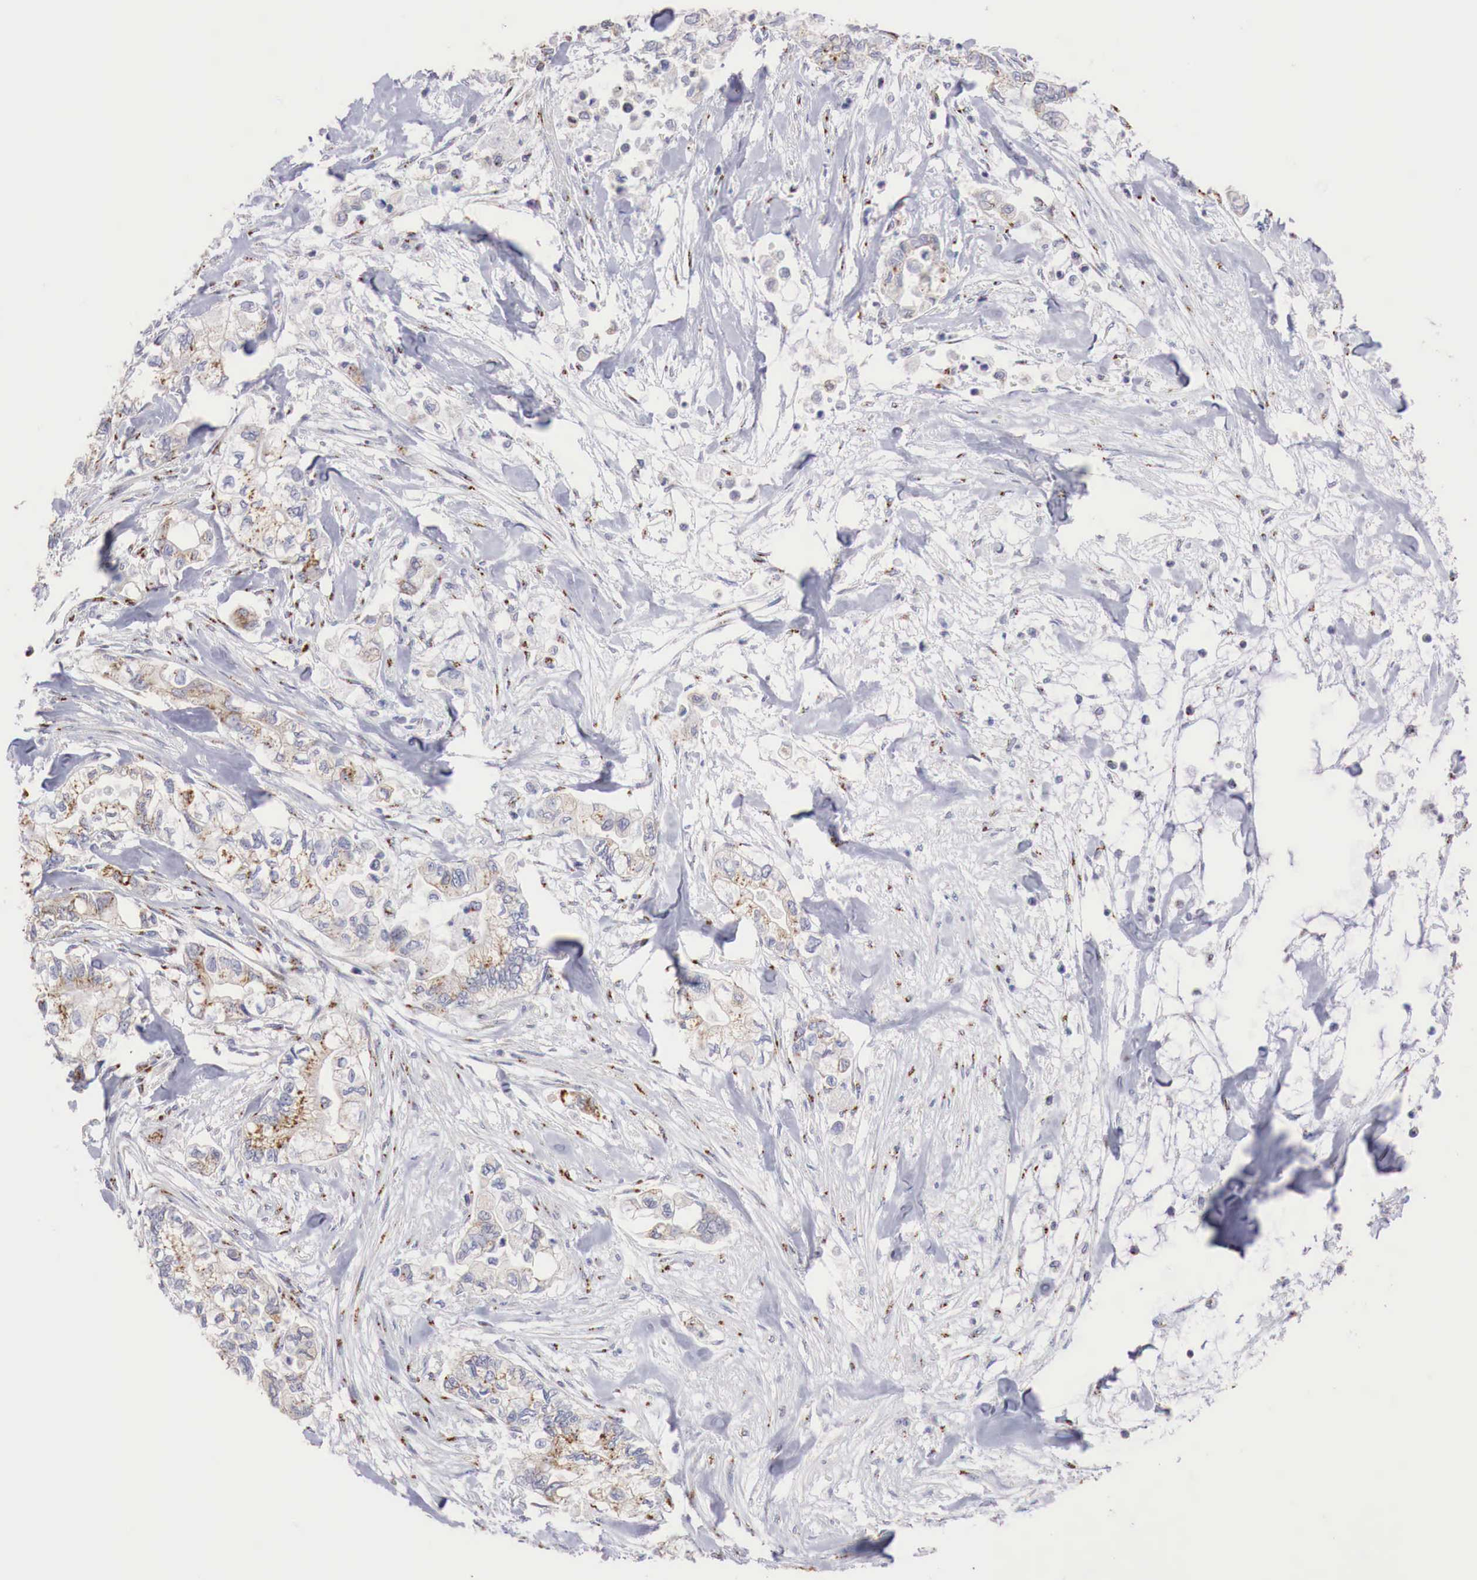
{"staining": {"intensity": "moderate", "quantity": "25%-75%", "location": "cytoplasmic/membranous"}, "tissue": "pancreatic cancer", "cell_type": "Tumor cells", "image_type": "cancer", "snomed": [{"axis": "morphology", "description": "Adenocarcinoma, NOS"}, {"axis": "topography", "description": "Pancreas"}], "caption": "Protein expression analysis of pancreatic cancer (adenocarcinoma) shows moderate cytoplasmic/membranous staining in approximately 25%-75% of tumor cells.", "gene": "SYAP1", "patient": {"sex": "male", "age": 79}}